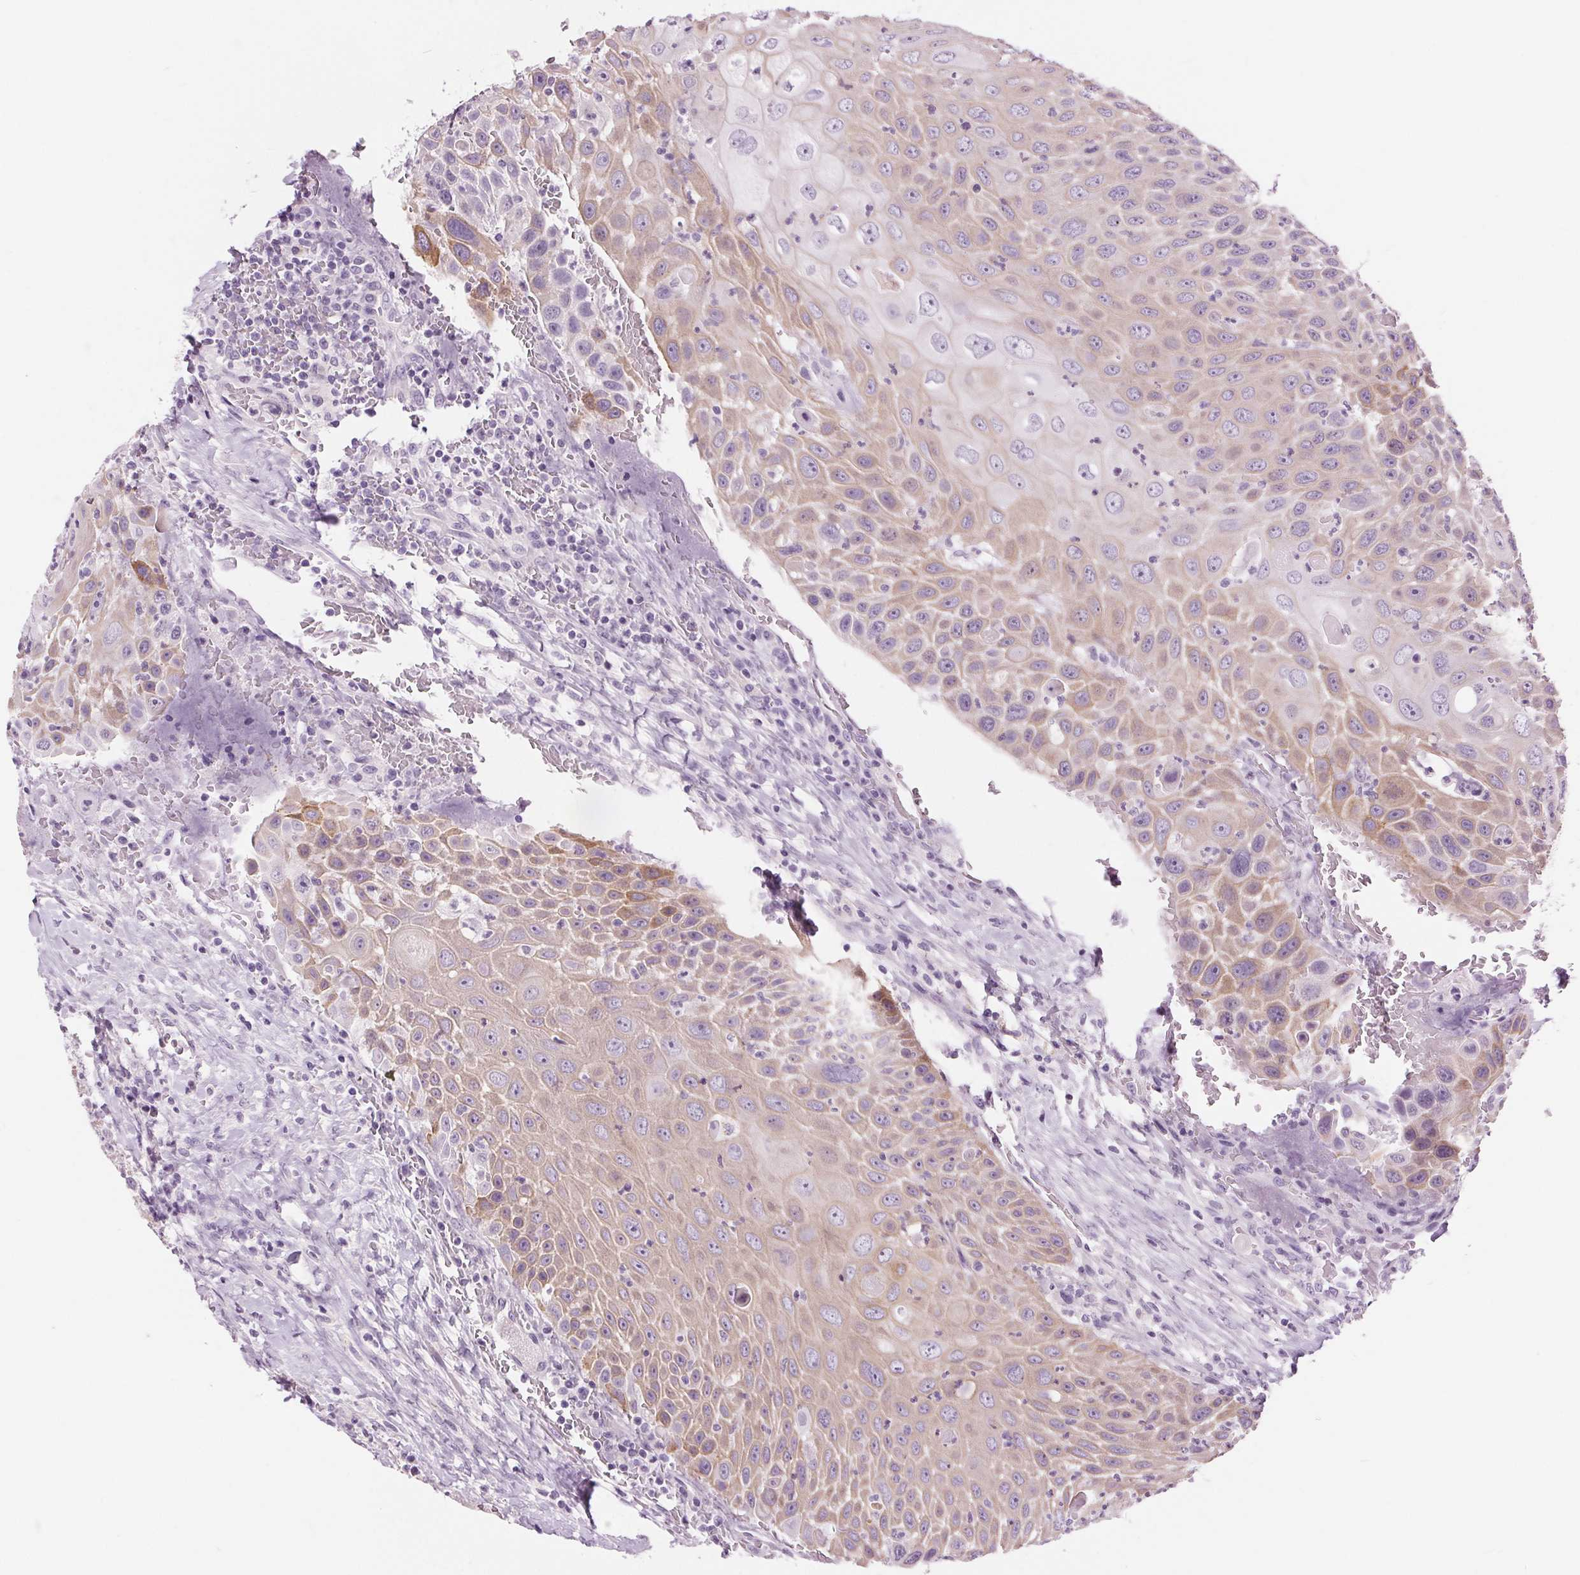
{"staining": {"intensity": "weak", "quantity": "<25%", "location": "cytoplasmic/membranous"}, "tissue": "head and neck cancer", "cell_type": "Tumor cells", "image_type": "cancer", "snomed": [{"axis": "morphology", "description": "Squamous cell carcinoma, NOS"}, {"axis": "topography", "description": "Head-Neck"}], "caption": "The image exhibits no significant positivity in tumor cells of head and neck squamous cell carcinoma. (Stains: DAB (3,3'-diaminobenzidine) immunohistochemistry (IHC) with hematoxylin counter stain, Microscopy: brightfield microscopy at high magnification).", "gene": "MISP", "patient": {"sex": "male", "age": 69}}